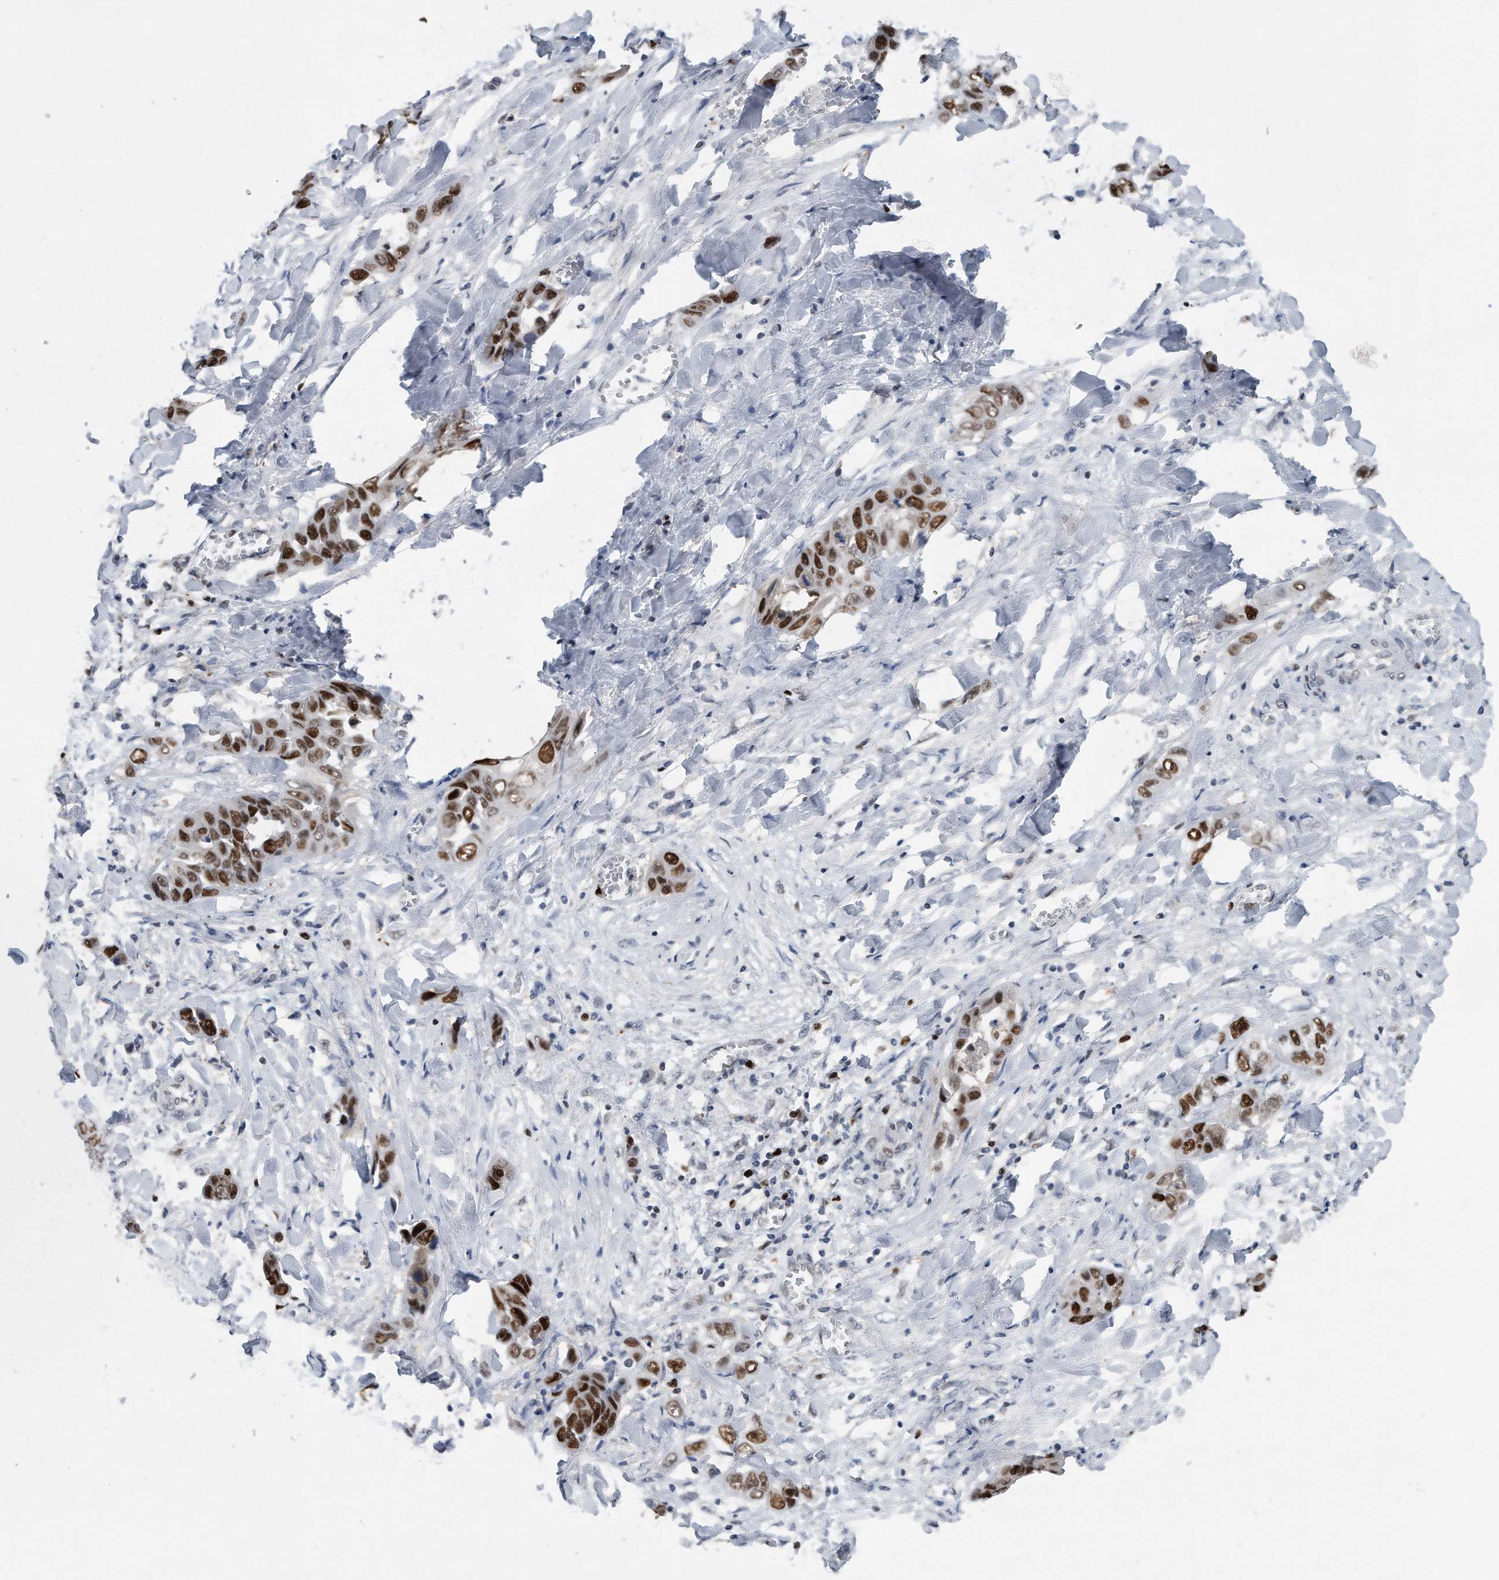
{"staining": {"intensity": "strong", "quantity": ">75%", "location": "nuclear"}, "tissue": "liver cancer", "cell_type": "Tumor cells", "image_type": "cancer", "snomed": [{"axis": "morphology", "description": "Cholangiocarcinoma"}, {"axis": "topography", "description": "Liver"}], "caption": "High-power microscopy captured an immunohistochemistry (IHC) micrograph of liver cholangiocarcinoma, revealing strong nuclear expression in approximately >75% of tumor cells.", "gene": "PCNA", "patient": {"sex": "female", "age": 52}}